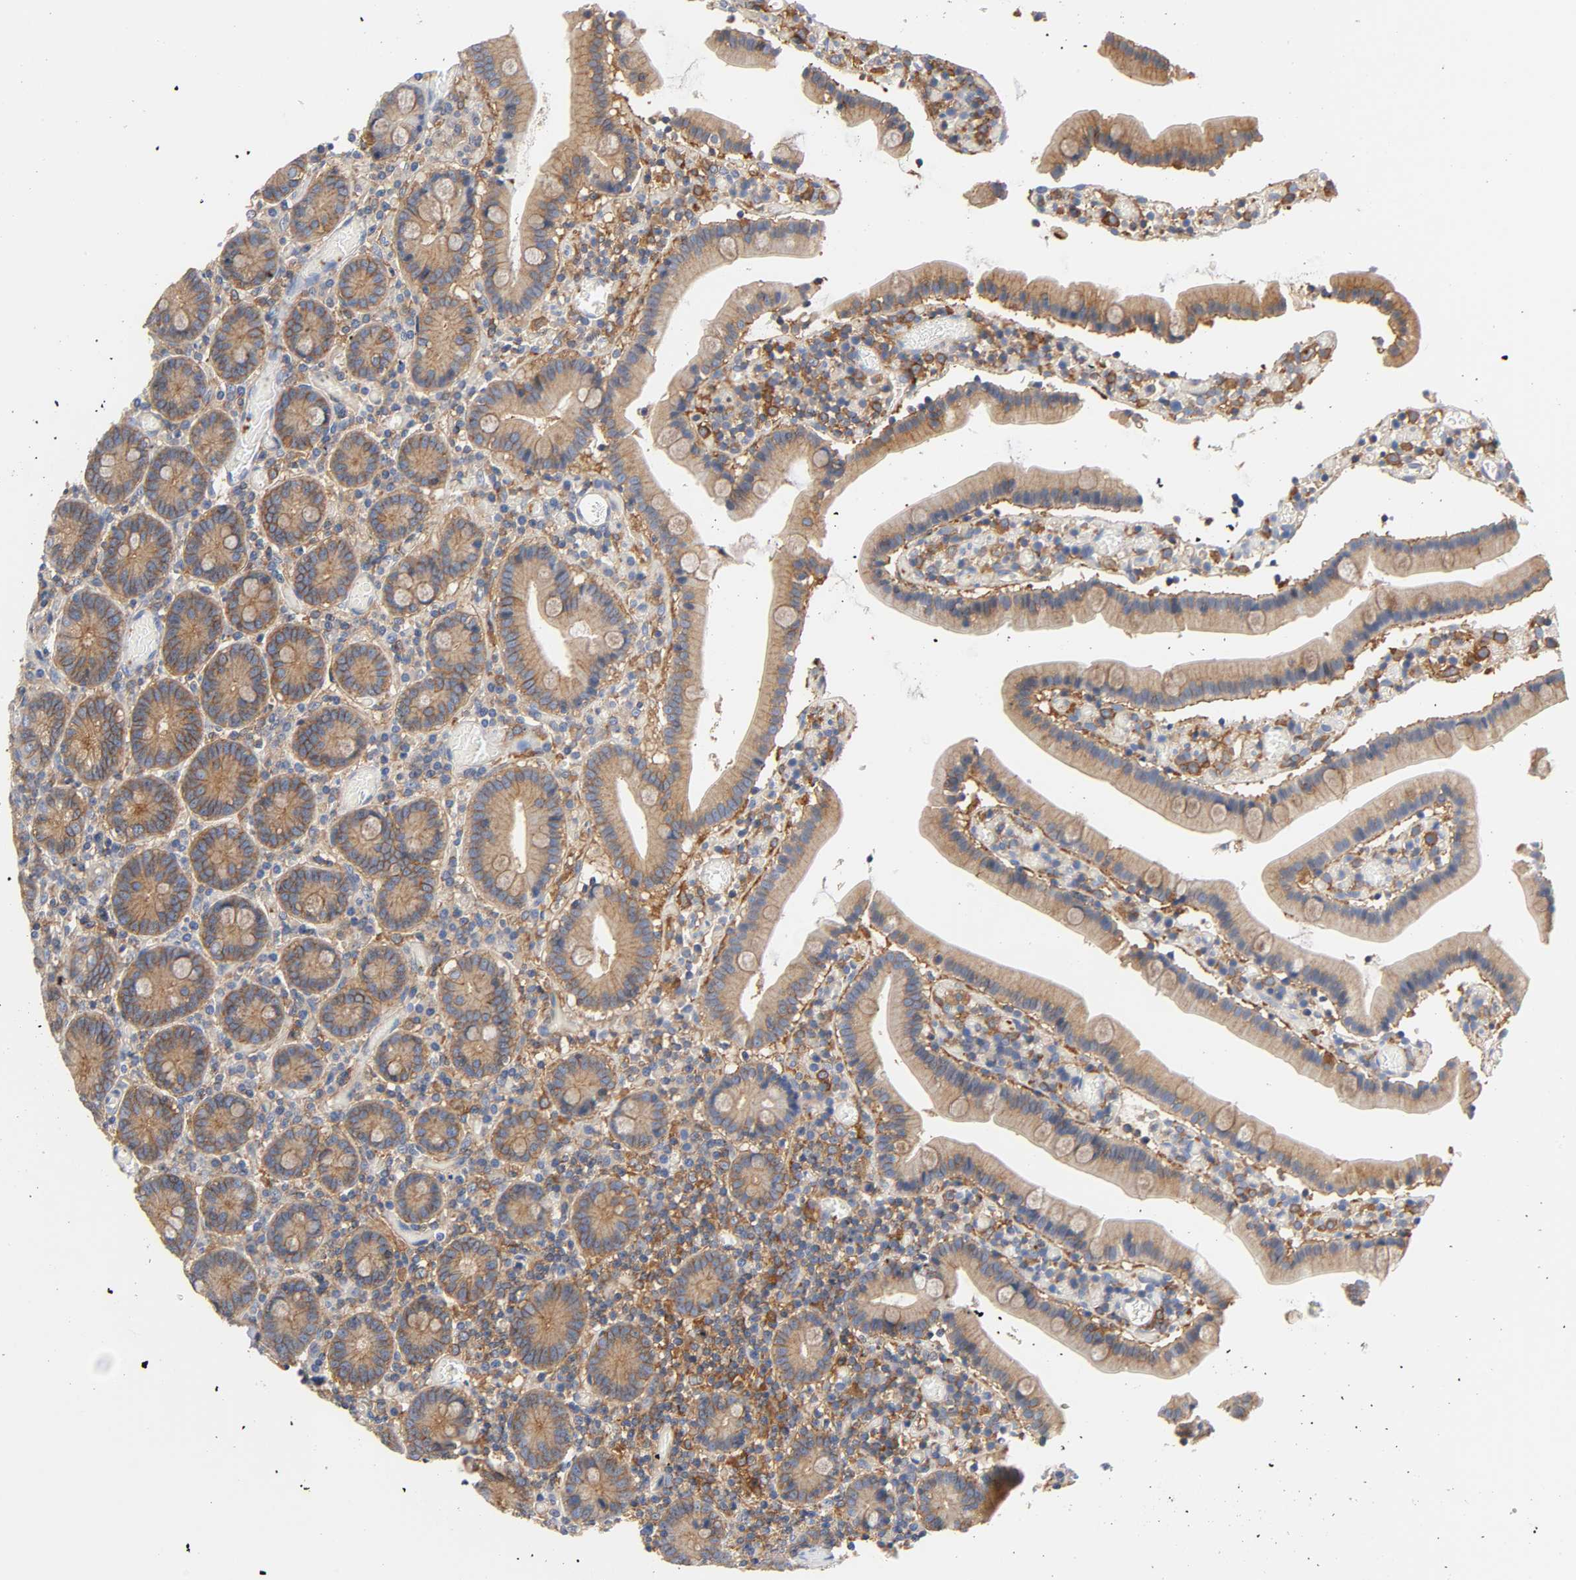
{"staining": {"intensity": "weak", "quantity": ">75%", "location": "cytoplasmic/membranous"}, "tissue": "duodenum", "cell_type": "Glandular cells", "image_type": "normal", "snomed": [{"axis": "morphology", "description": "Normal tissue, NOS"}, {"axis": "topography", "description": "Duodenum"}], "caption": "Glandular cells exhibit low levels of weak cytoplasmic/membranous expression in about >75% of cells in normal human duodenum. (DAB IHC with brightfield microscopy, high magnification).", "gene": "SRC", "patient": {"sex": "female", "age": 53}}